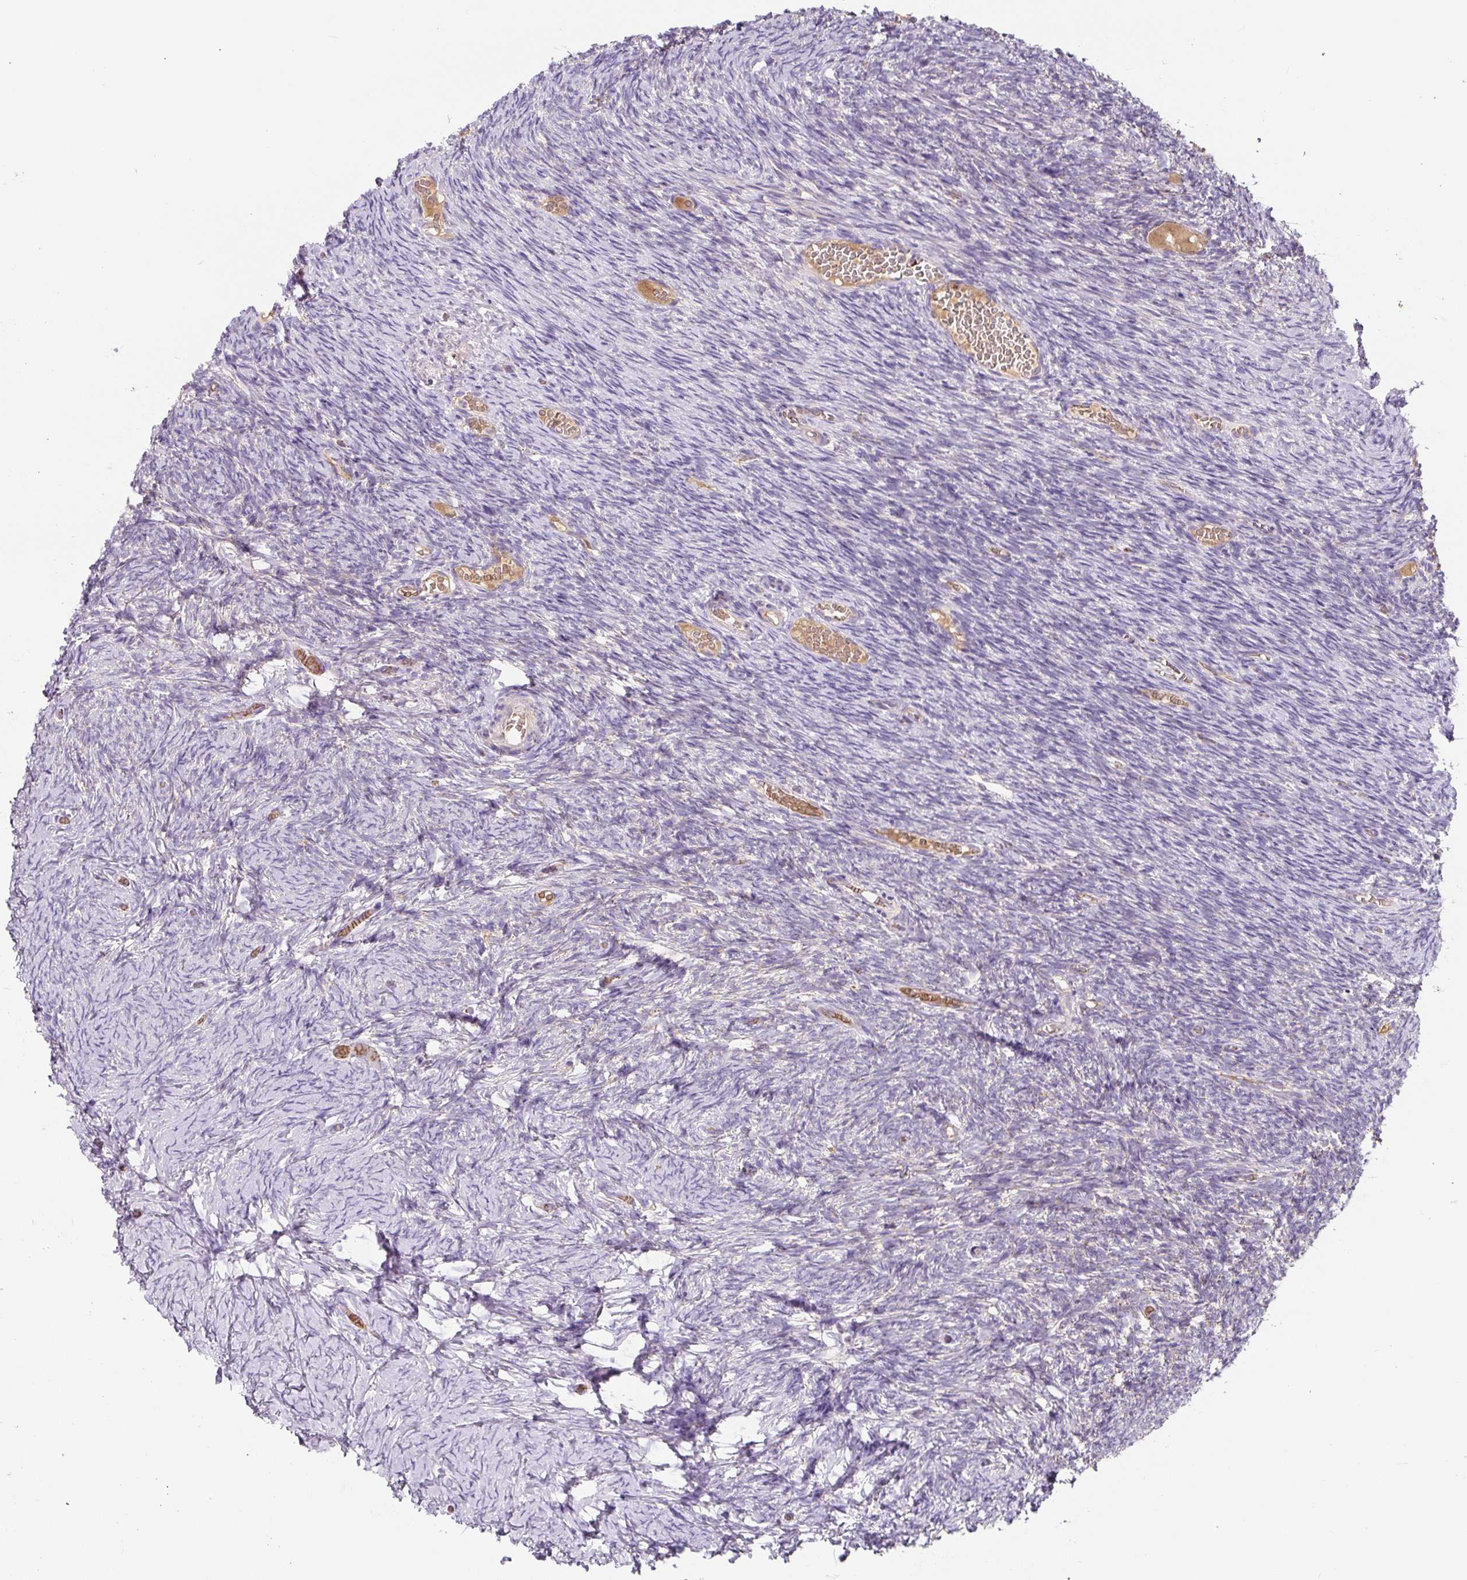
{"staining": {"intensity": "moderate", "quantity": ">75%", "location": "cytoplasmic/membranous"}, "tissue": "ovary", "cell_type": "Follicle cells", "image_type": "normal", "snomed": [{"axis": "morphology", "description": "Normal tissue, NOS"}, {"axis": "topography", "description": "Ovary"}], "caption": "This micrograph displays immunohistochemistry staining of benign ovary, with medium moderate cytoplasmic/membranous expression in about >75% of follicle cells.", "gene": "MT", "patient": {"sex": "female", "age": 39}}